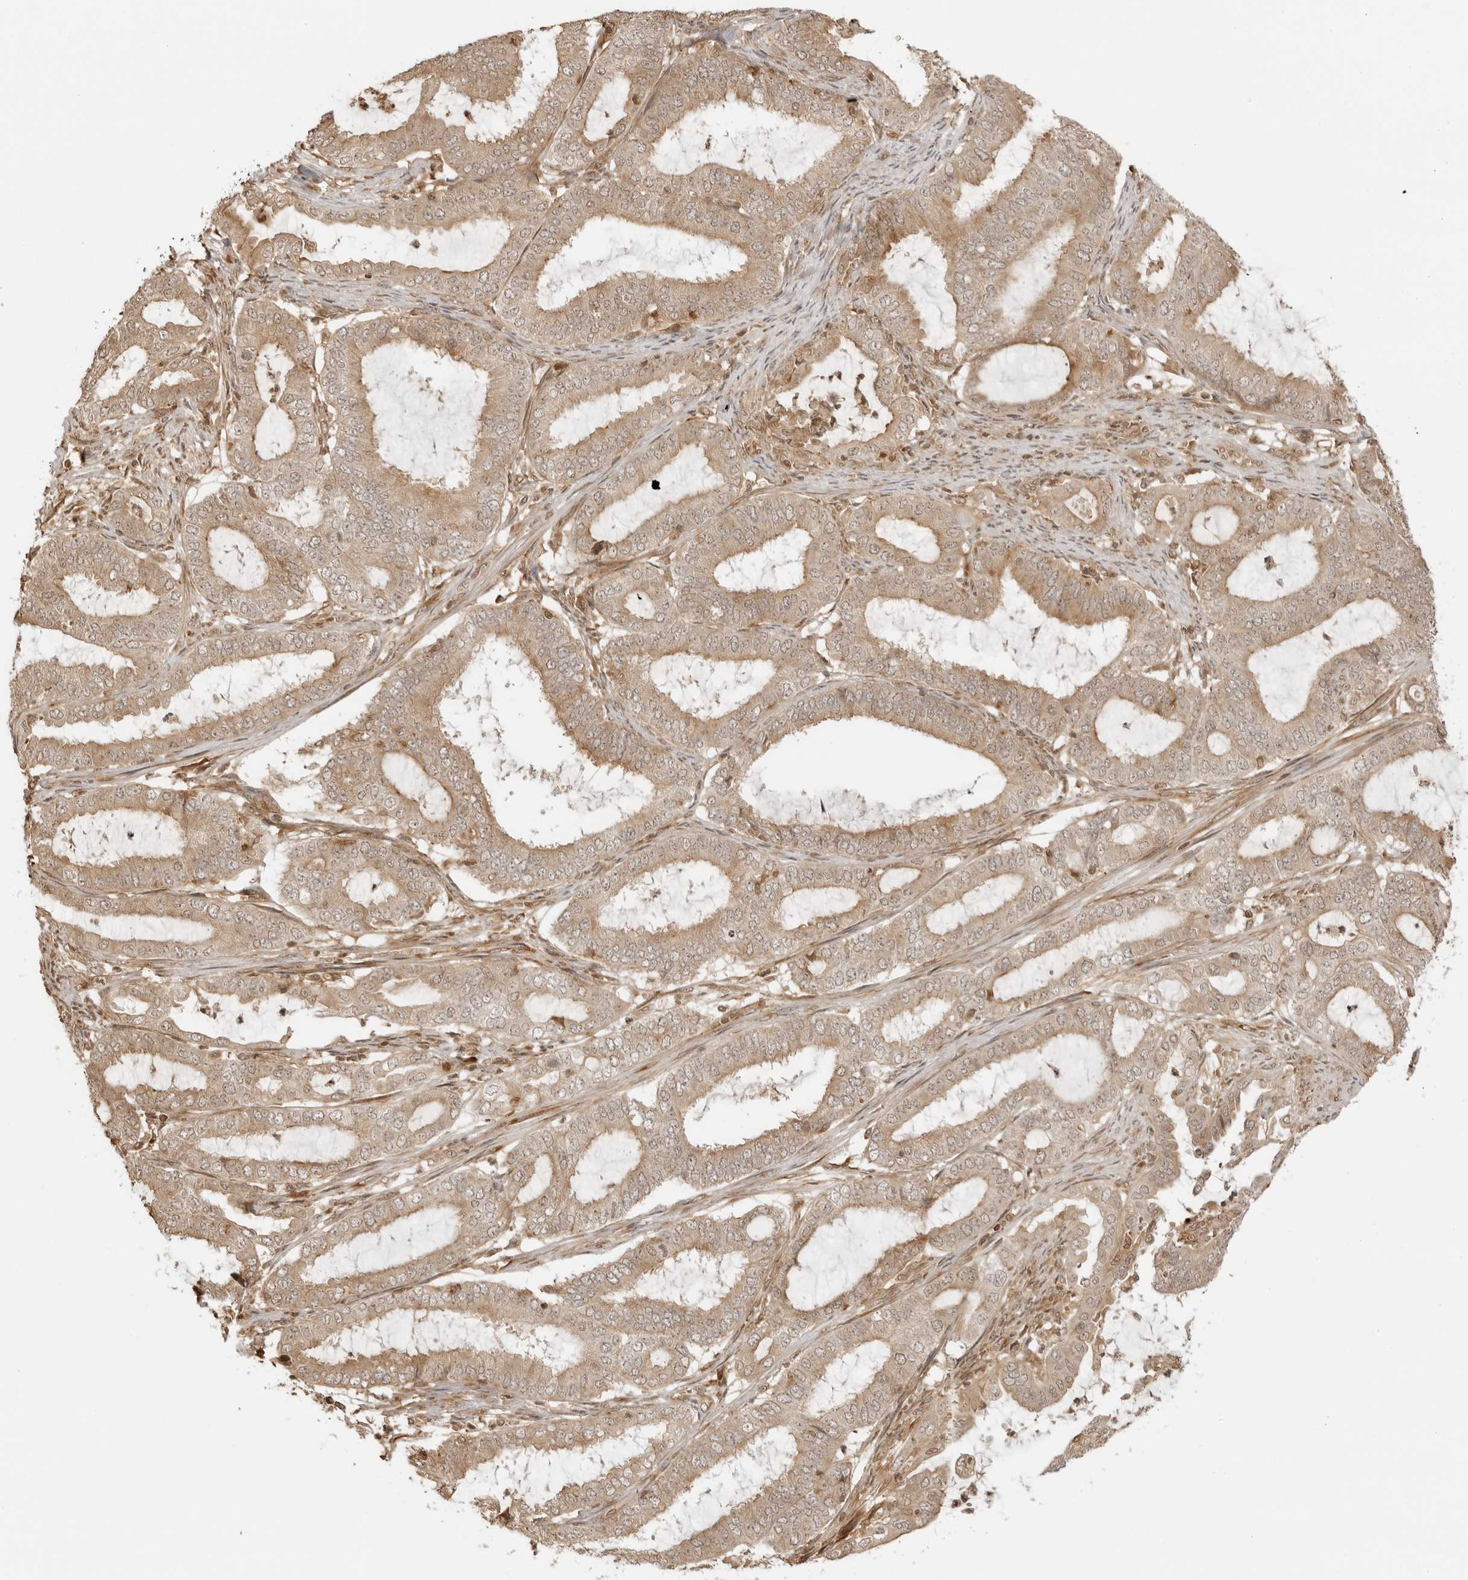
{"staining": {"intensity": "moderate", "quantity": ">75%", "location": "cytoplasmic/membranous"}, "tissue": "endometrial cancer", "cell_type": "Tumor cells", "image_type": "cancer", "snomed": [{"axis": "morphology", "description": "Adenocarcinoma, NOS"}, {"axis": "topography", "description": "Endometrium"}], "caption": "DAB immunohistochemical staining of endometrial cancer demonstrates moderate cytoplasmic/membranous protein expression in about >75% of tumor cells.", "gene": "IKBKE", "patient": {"sex": "female", "age": 51}}